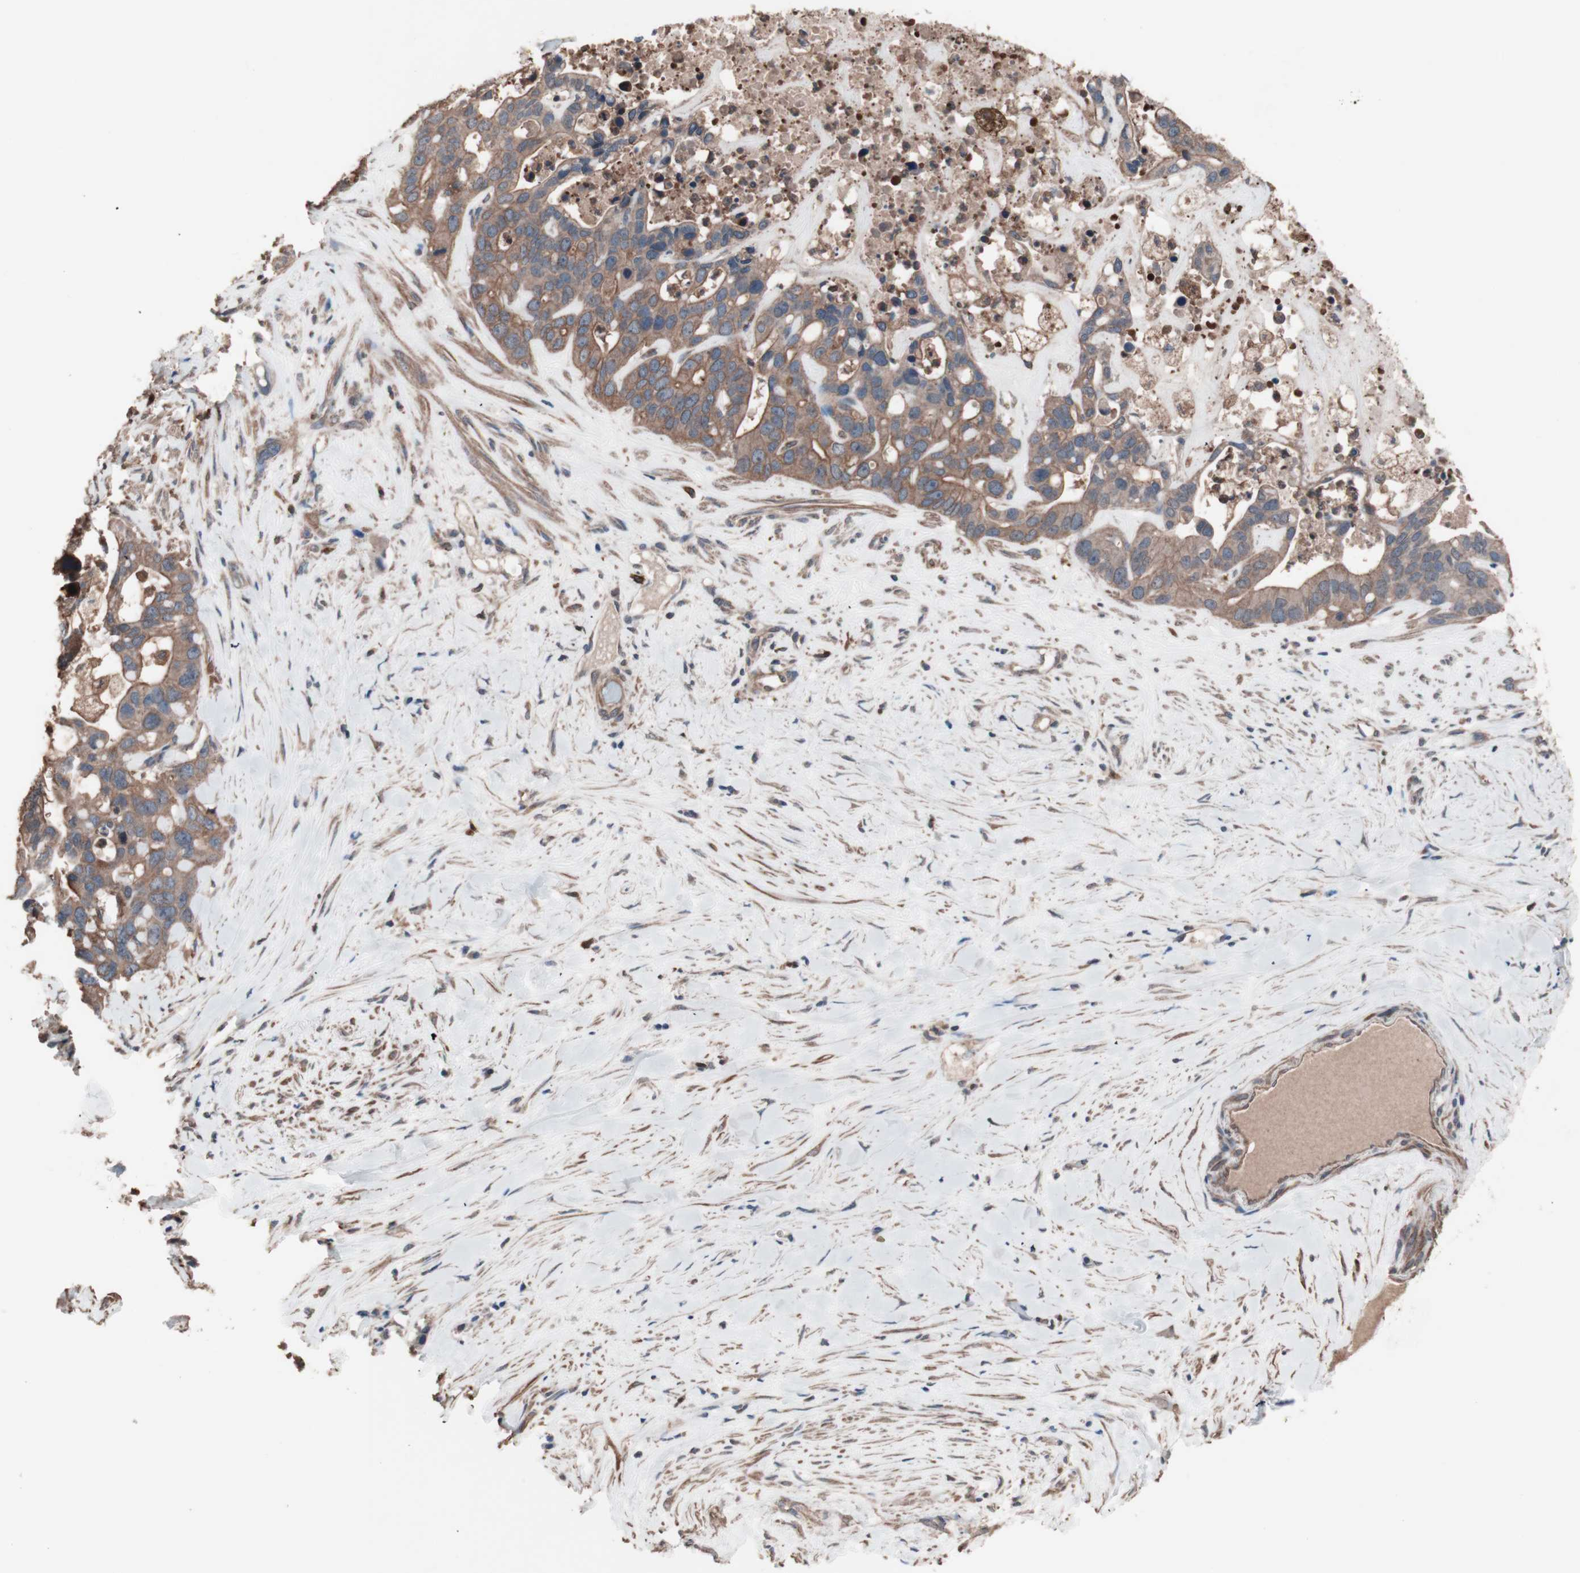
{"staining": {"intensity": "moderate", "quantity": ">75%", "location": "cytoplasmic/membranous"}, "tissue": "liver cancer", "cell_type": "Tumor cells", "image_type": "cancer", "snomed": [{"axis": "morphology", "description": "Cholangiocarcinoma"}, {"axis": "topography", "description": "Liver"}], "caption": "Immunohistochemistry staining of liver cancer, which shows medium levels of moderate cytoplasmic/membranous staining in about >75% of tumor cells indicating moderate cytoplasmic/membranous protein staining. The staining was performed using DAB (brown) for protein detection and nuclei were counterstained in hematoxylin (blue).", "gene": "ATG7", "patient": {"sex": "female", "age": 65}}